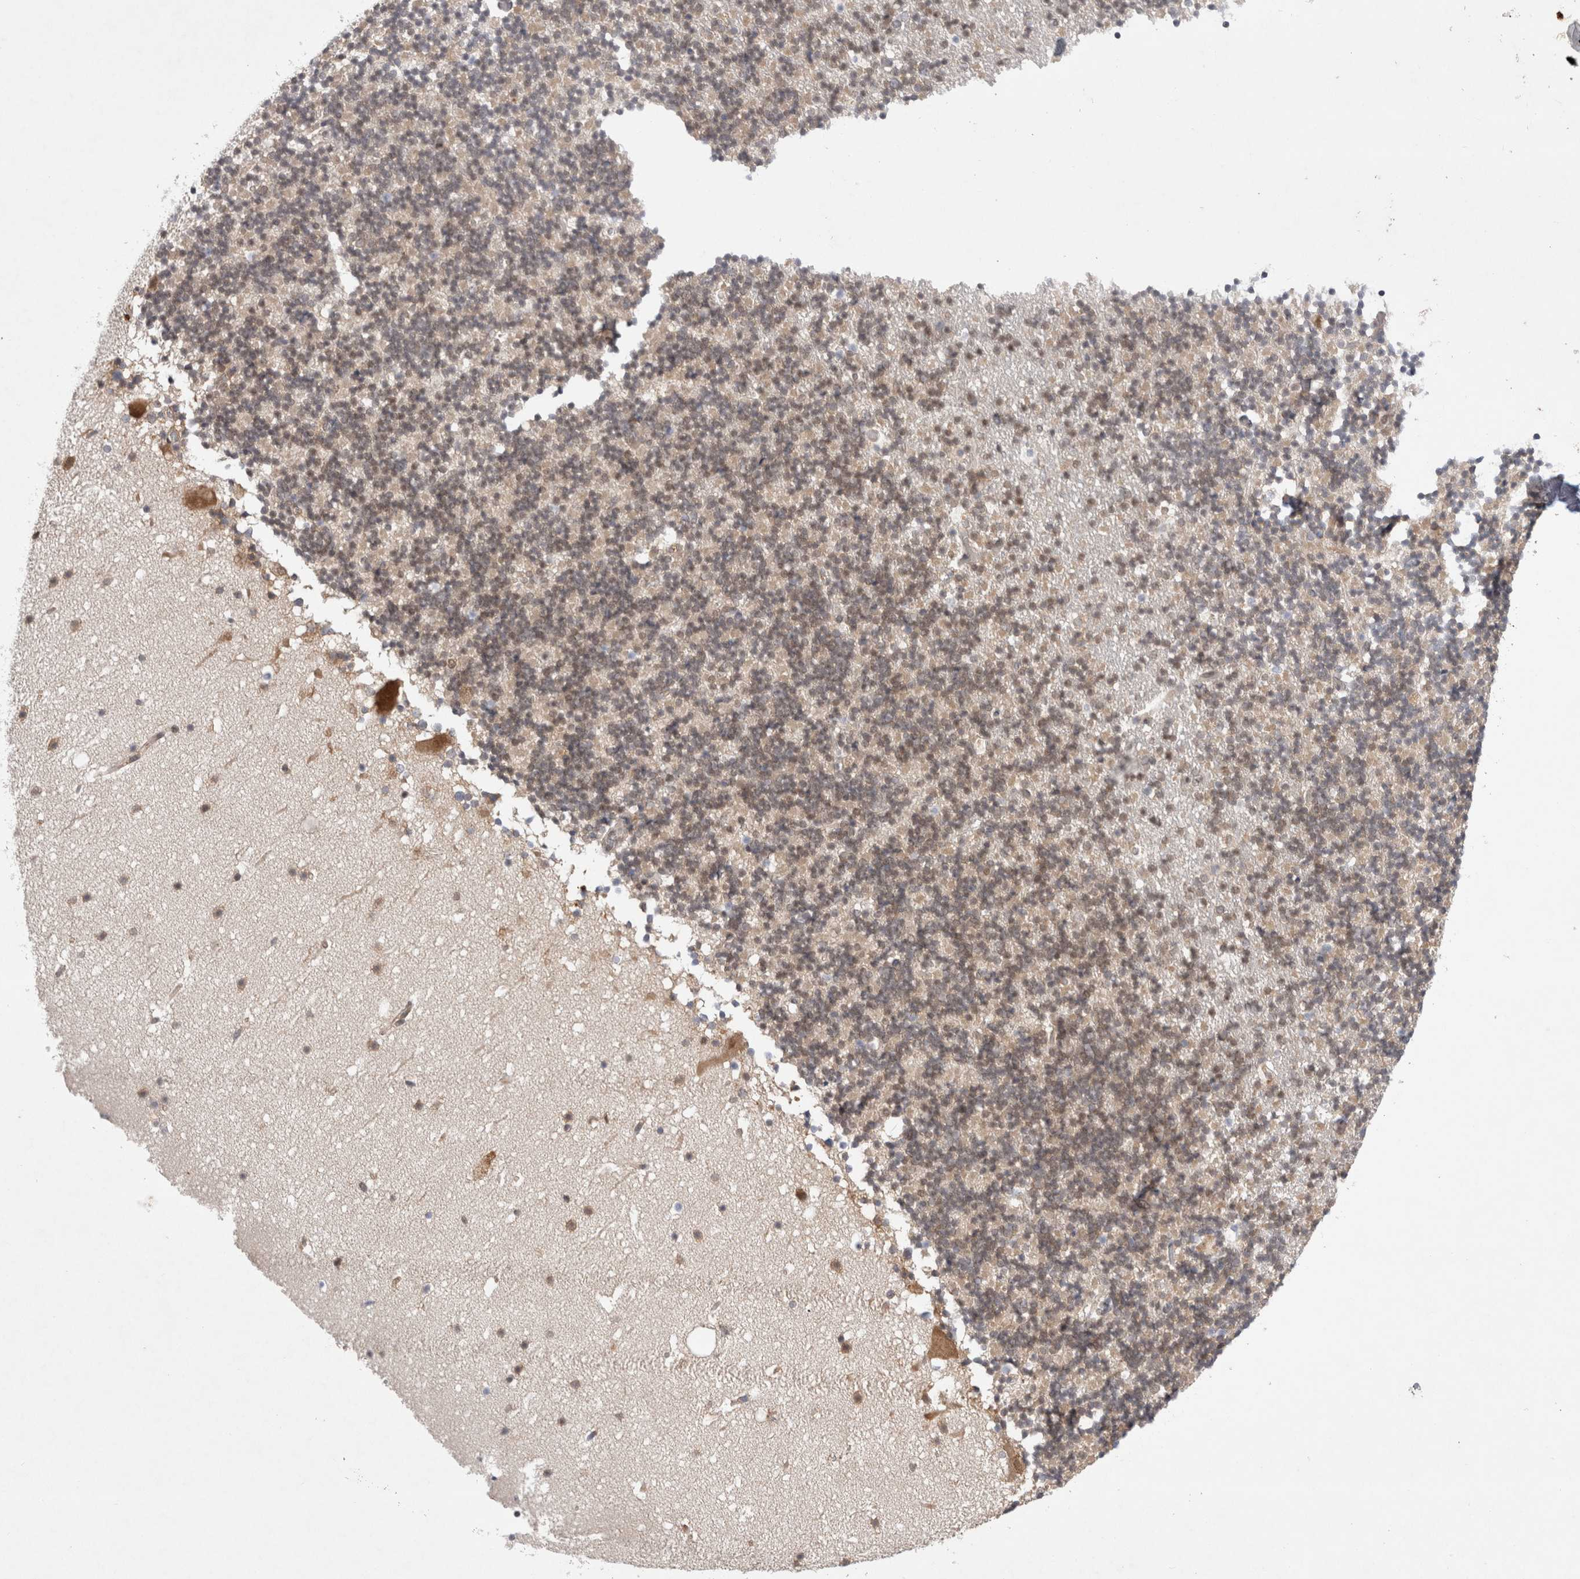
{"staining": {"intensity": "weak", "quantity": "25%-75%", "location": "cytoplasmic/membranous"}, "tissue": "cerebellum", "cell_type": "Cells in granular layer", "image_type": "normal", "snomed": [{"axis": "morphology", "description": "Normal tissue, NOS"}, {"axis": "topography", "description": "Cerebellum"}], "caption": "Cerebellum stained for a protein (brown) shows weak cytoplasmic/membranous positive staining in about 25%-75% of cells in granular layer.", "gene": "EIF3E", "patient": {"sex": "male", "age": 57}}